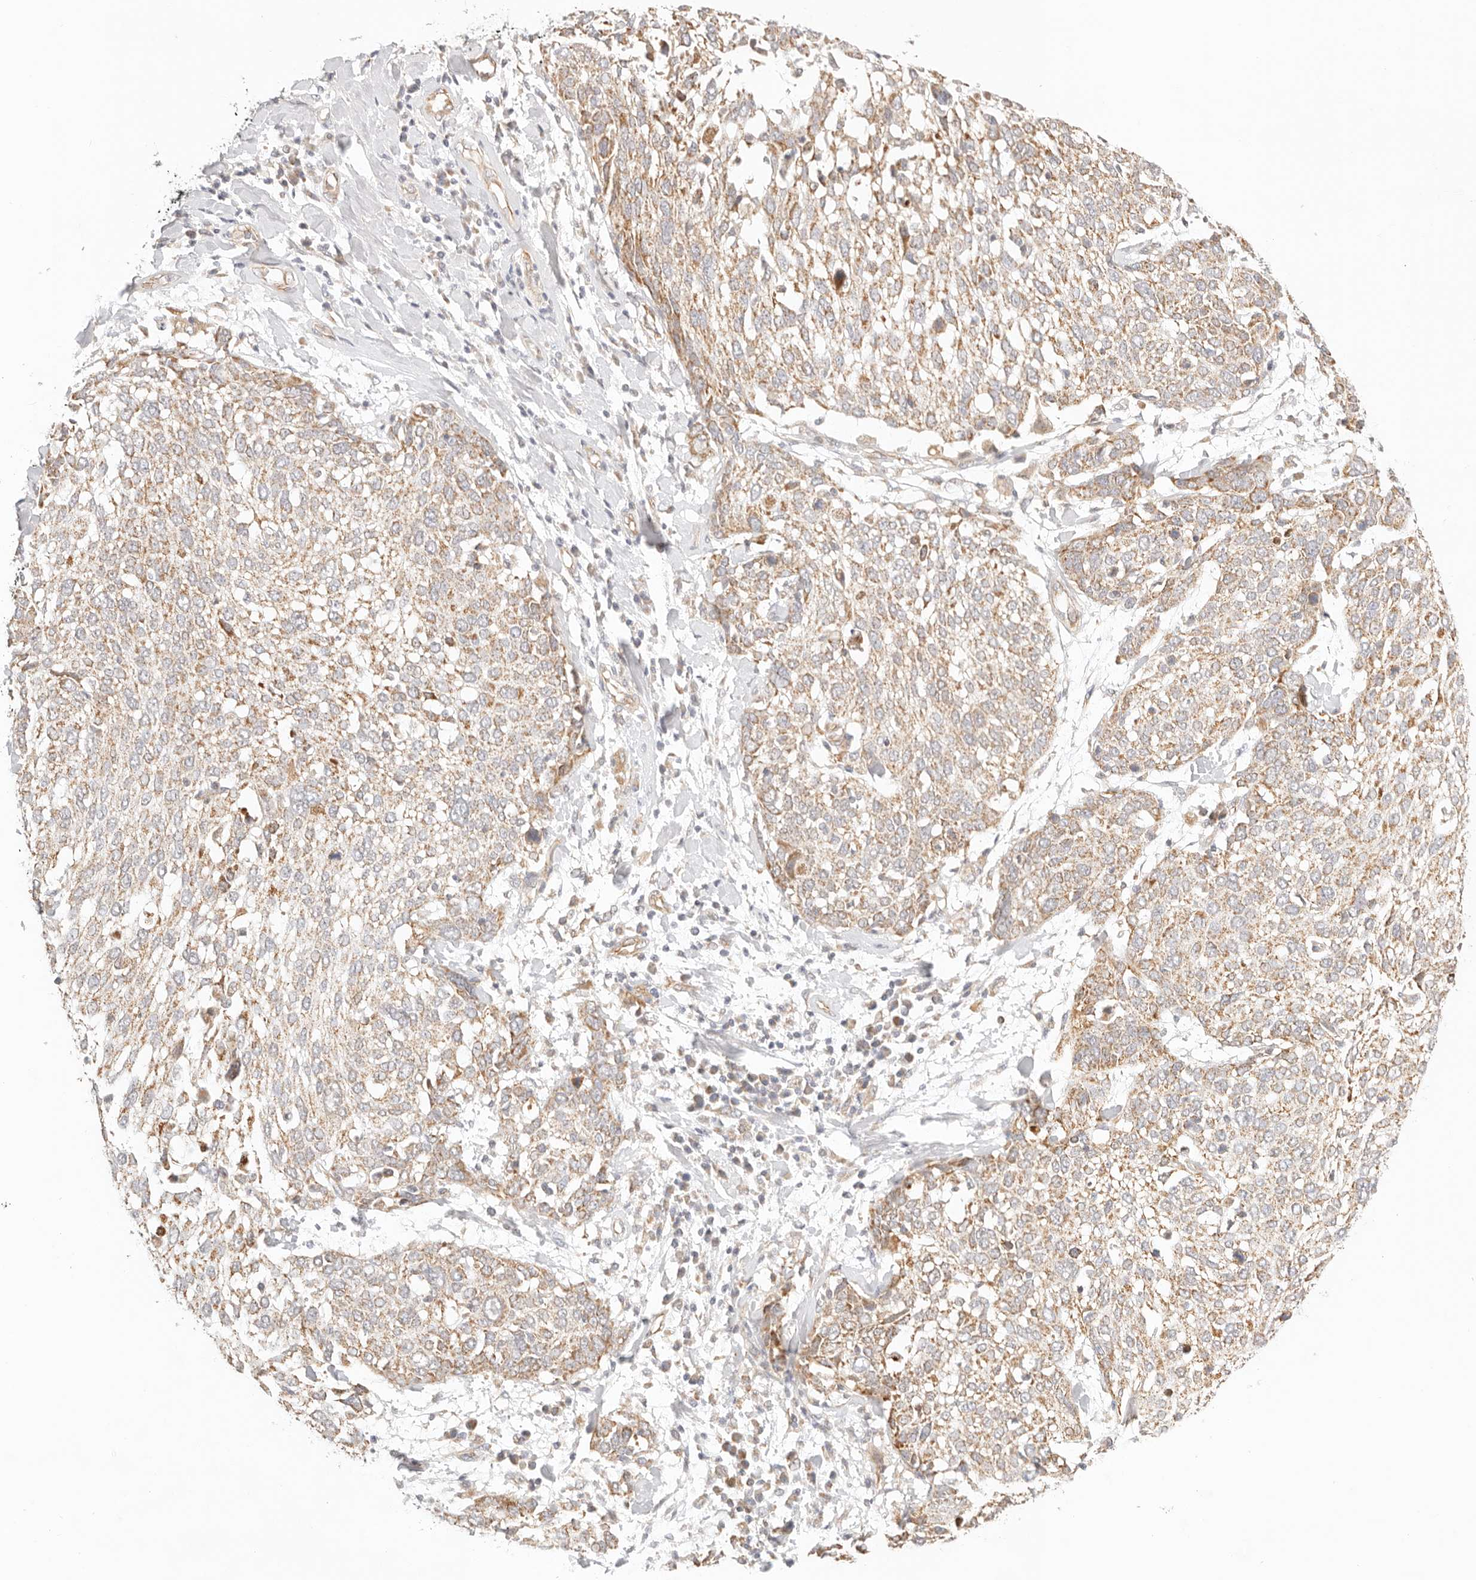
{"staining": {"intensity": "moderate", "quantity": ">75%", "location": "cytoplasmic/membranous"}, "tissue": "lung cancer", "cell_type": "Tumor cells", "image_type": "cancer", "snomed": [{"axis": "morphology", "description": "Squamous cell carcinoma, NOS"}, {"axis": "topography", "description": "Lung"}], "caption": "Immunohistochemical staining of lung squamous cell carcinoma displays medium levels of moderate cytoplasmic/membranous protein staining in approximately >75% of tumor cells.", "gene": "ZC3H11A", "patient": {"sex": "male", "age": 65}}